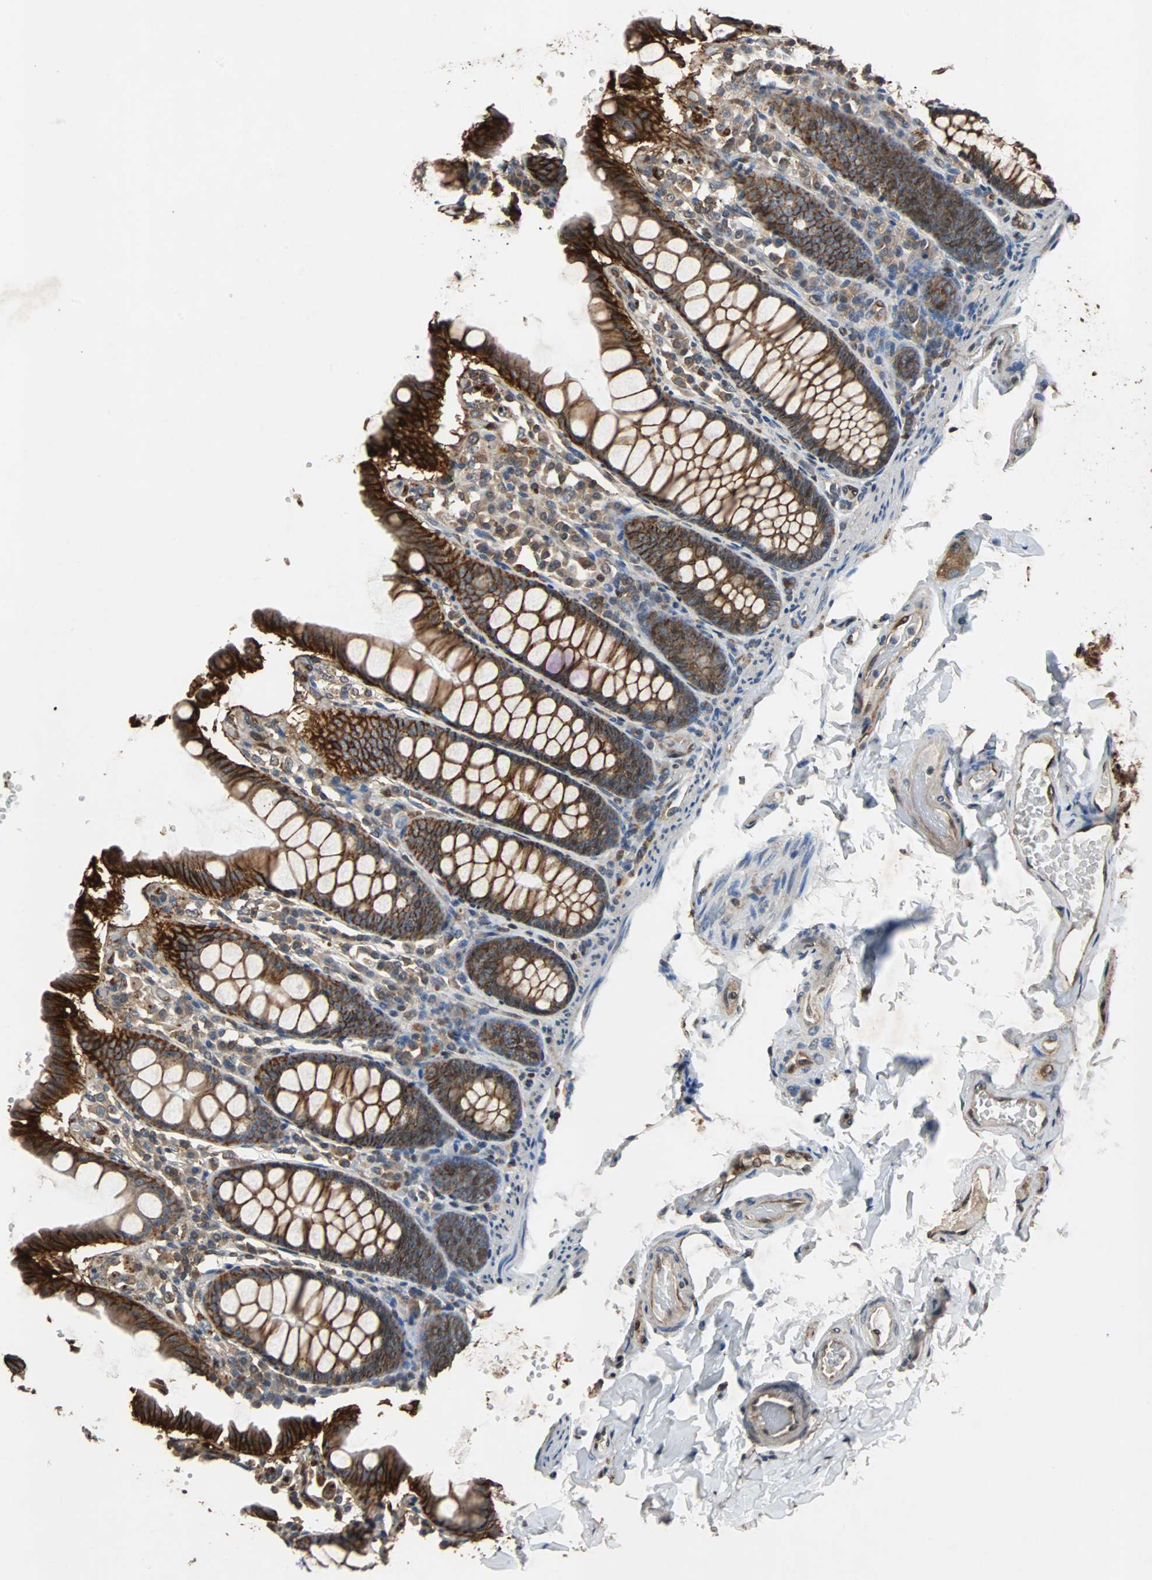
{"staining": {"intensity": "moderate", "quantity": ">75%", "location": "cytoplasmic/membranous"}, "tissue": "colon", "cell_type": "Endothelial cells", "image_type": "normal", "snomed": [{"axis": "morphology", "description": "Normal tissue, NOS"}, {"axis": "topography", "description": "Colon"}], "caption": "An image of colon stained for a protein shows moderate cytoplasmic/membranous brown staining in endothelial cells. (Stains: DAB in brown, nuclei in blue, Microscopy: brightfield microscopy at high magnification).", "gene": "NDRG1", "patient": {"sex": "female", "age": 61}}